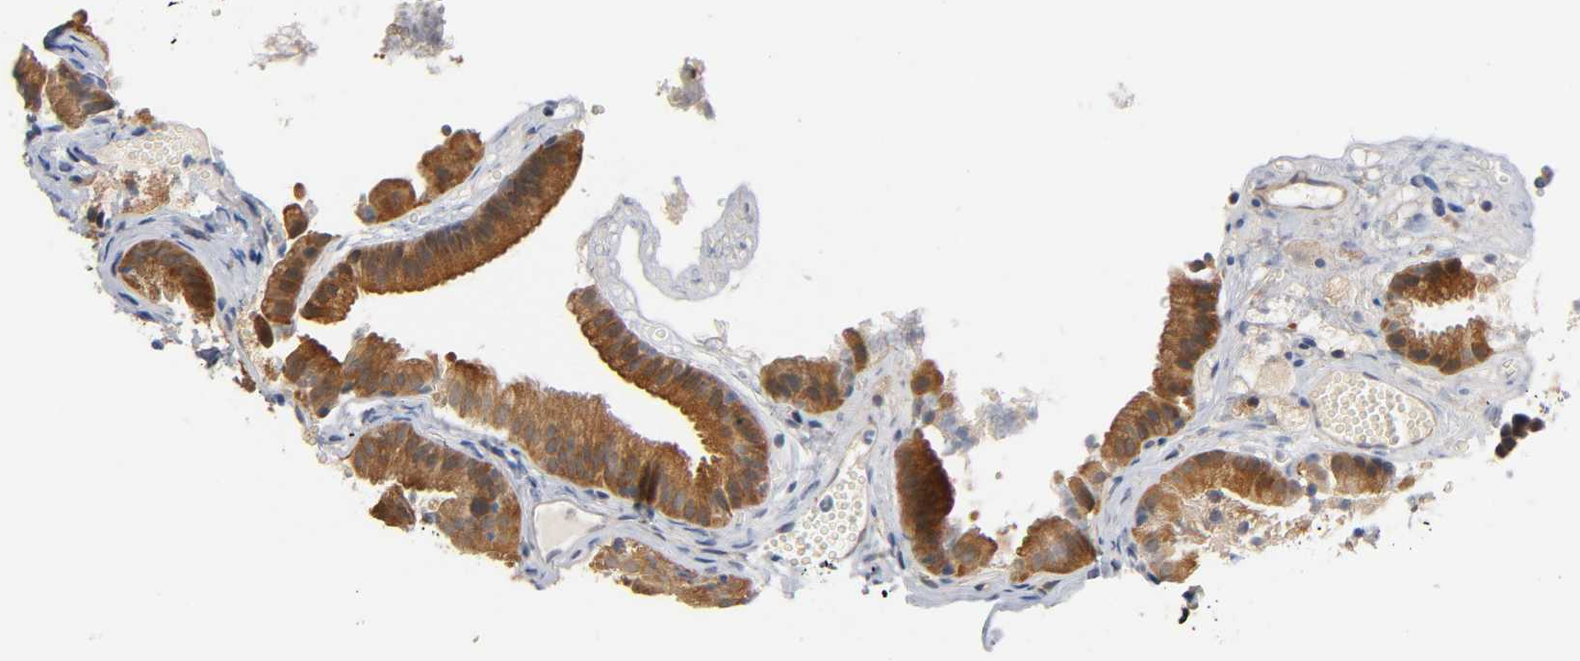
{"staining": {"intensity": "moderate", "quantity": ">75%", "location": "cytoplasmic/membranous"}, "tissue": "gallbladder", "cell_type": "Glandular cells", "image_type": "normal", "snomed": [{"axis": "morphology", "description": "Normal tissue, NOS"}, {"axis": "topography", "description": "Gallbladder"}], "caption": "Glandular cells reveal medium levels of moderate cytoplasmic/membranous positivity in approximately >75% of cells in unremarkable gallbladder. Ihc stains the protein of interest in brown and the nuclei are stained blue.", "gene": "FYN", "patient": {"sex": "female", "age": 24}}